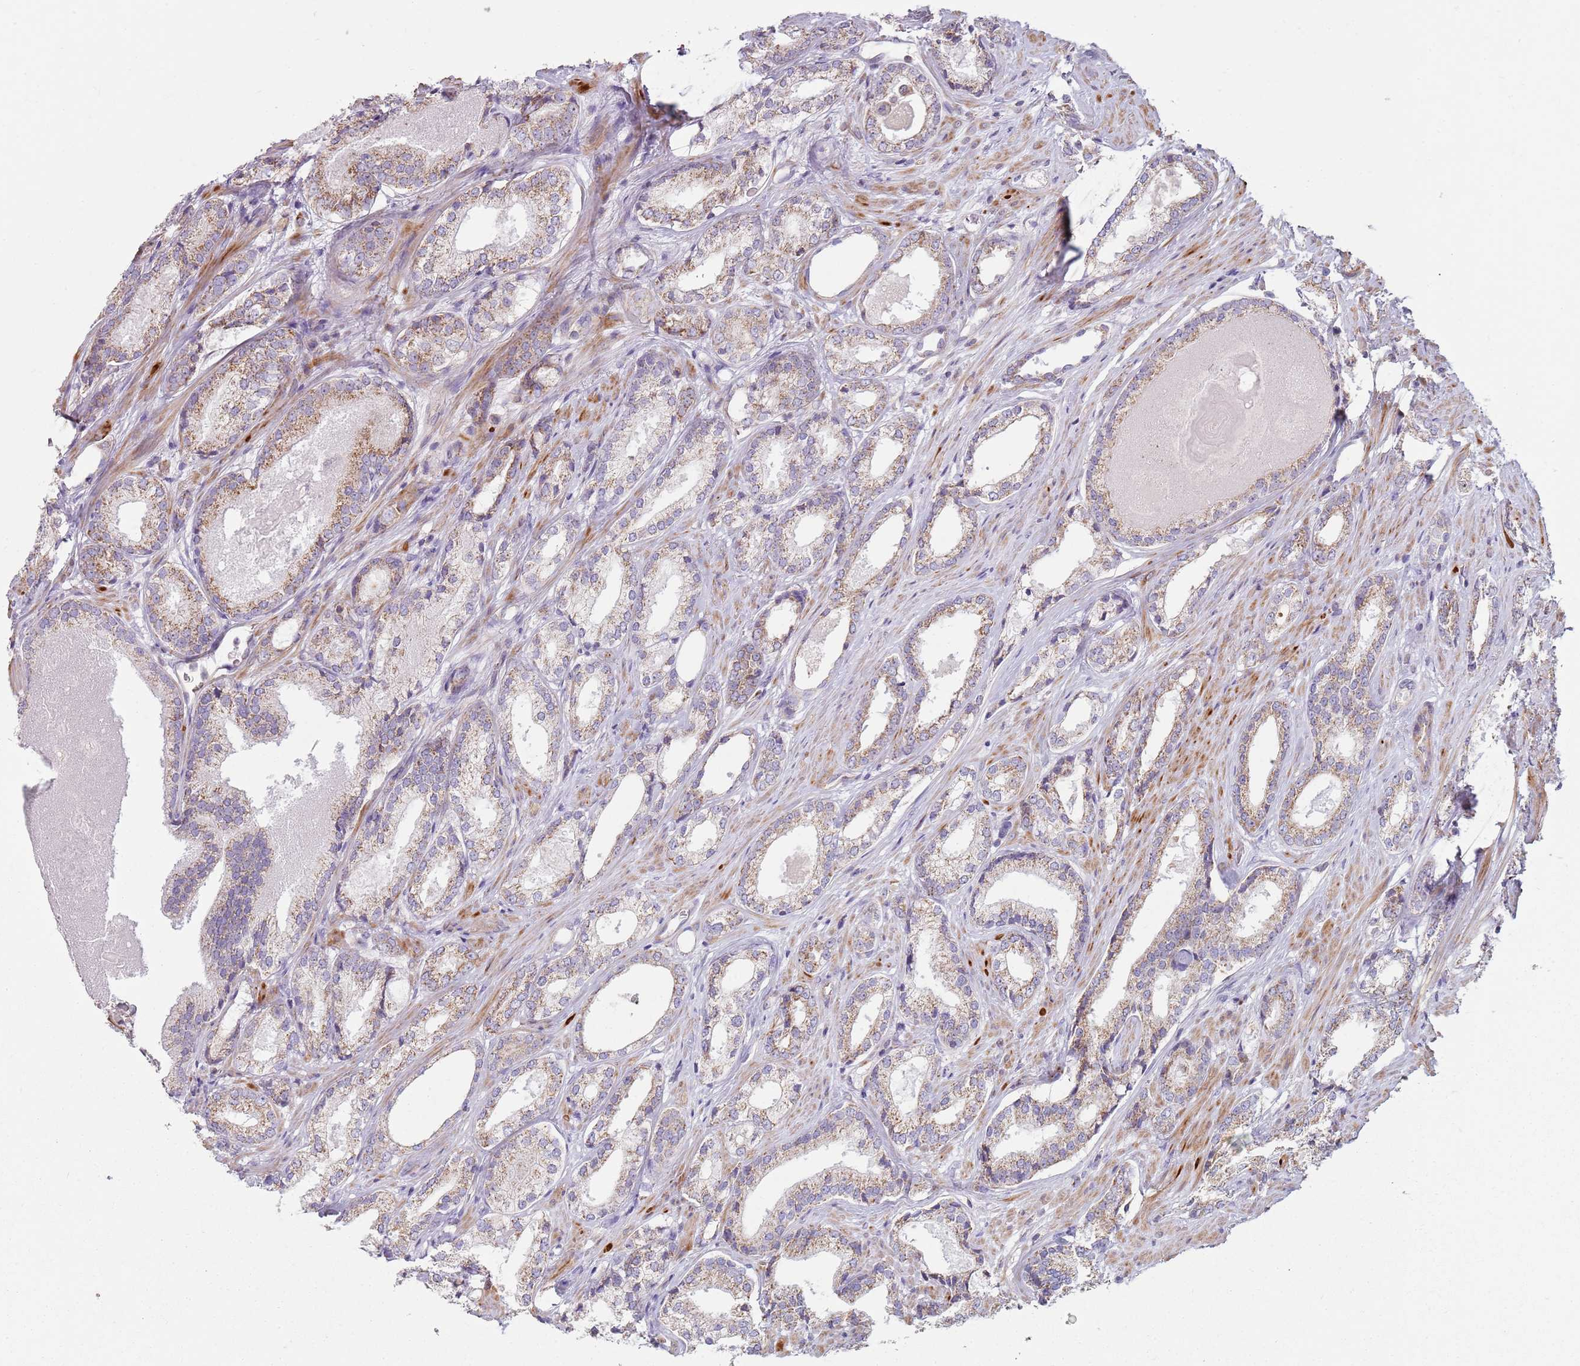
{"staining": {"intensity": "weak", "quantity": "25%-75%", "location": "cytoplasmic/membranous"}, "tissue": "prostate cancer", "cell_type": "Tumor cells", "image_type": "cancer", "snomed": [{"axis": "morphology", "description": "Adenocarcinoma, Low grade"}, {"axis": "topography", "description": "Prostate"}], "caption": "This image demonstrates IHC staining of human prostate cancer, with low weak cytoplasmic/membranous staining in about 25%-75% of tumor cells.", "gene": "GAS8", "patient": {"sex": "male", "age": 68}}